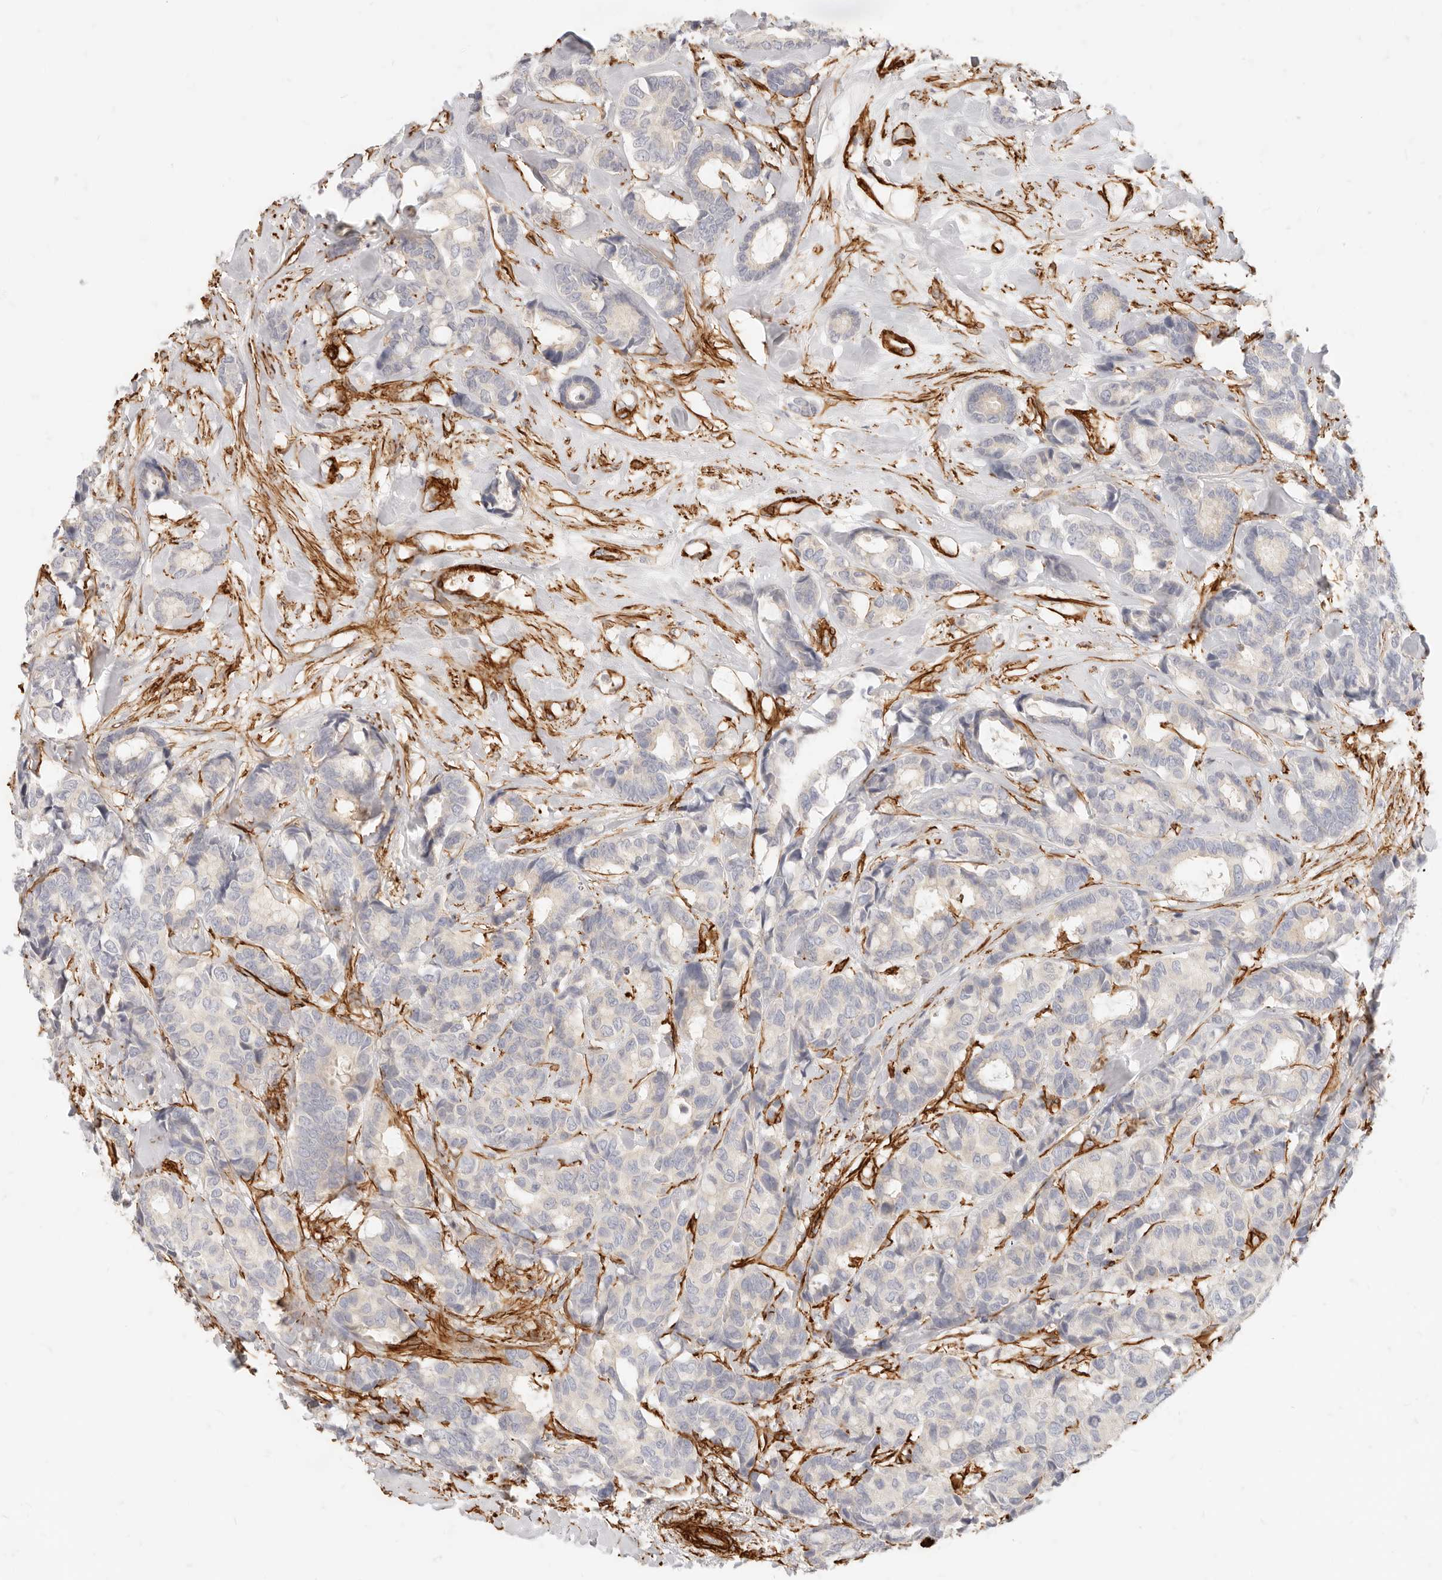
{"staining": {"intensity": "negative", "quantity": "none", "location": "none"}, "tissue": "breast cancer", "cell_type": "Tumor cells", "image_type": "cancer", "snomed": [{"axis": "morphology", "description": "Duct carcinoma"}, {"axis": "topography", "description": "Breast"}], "caption": "Breast cancer was stained to show a protein in brown. There is no significant staining in tumor cells. (Brightfield microscopy of DAB IHC at high magnification).", "gene": "TMTC2", "patient": {"sex": "female", "age": 87}}